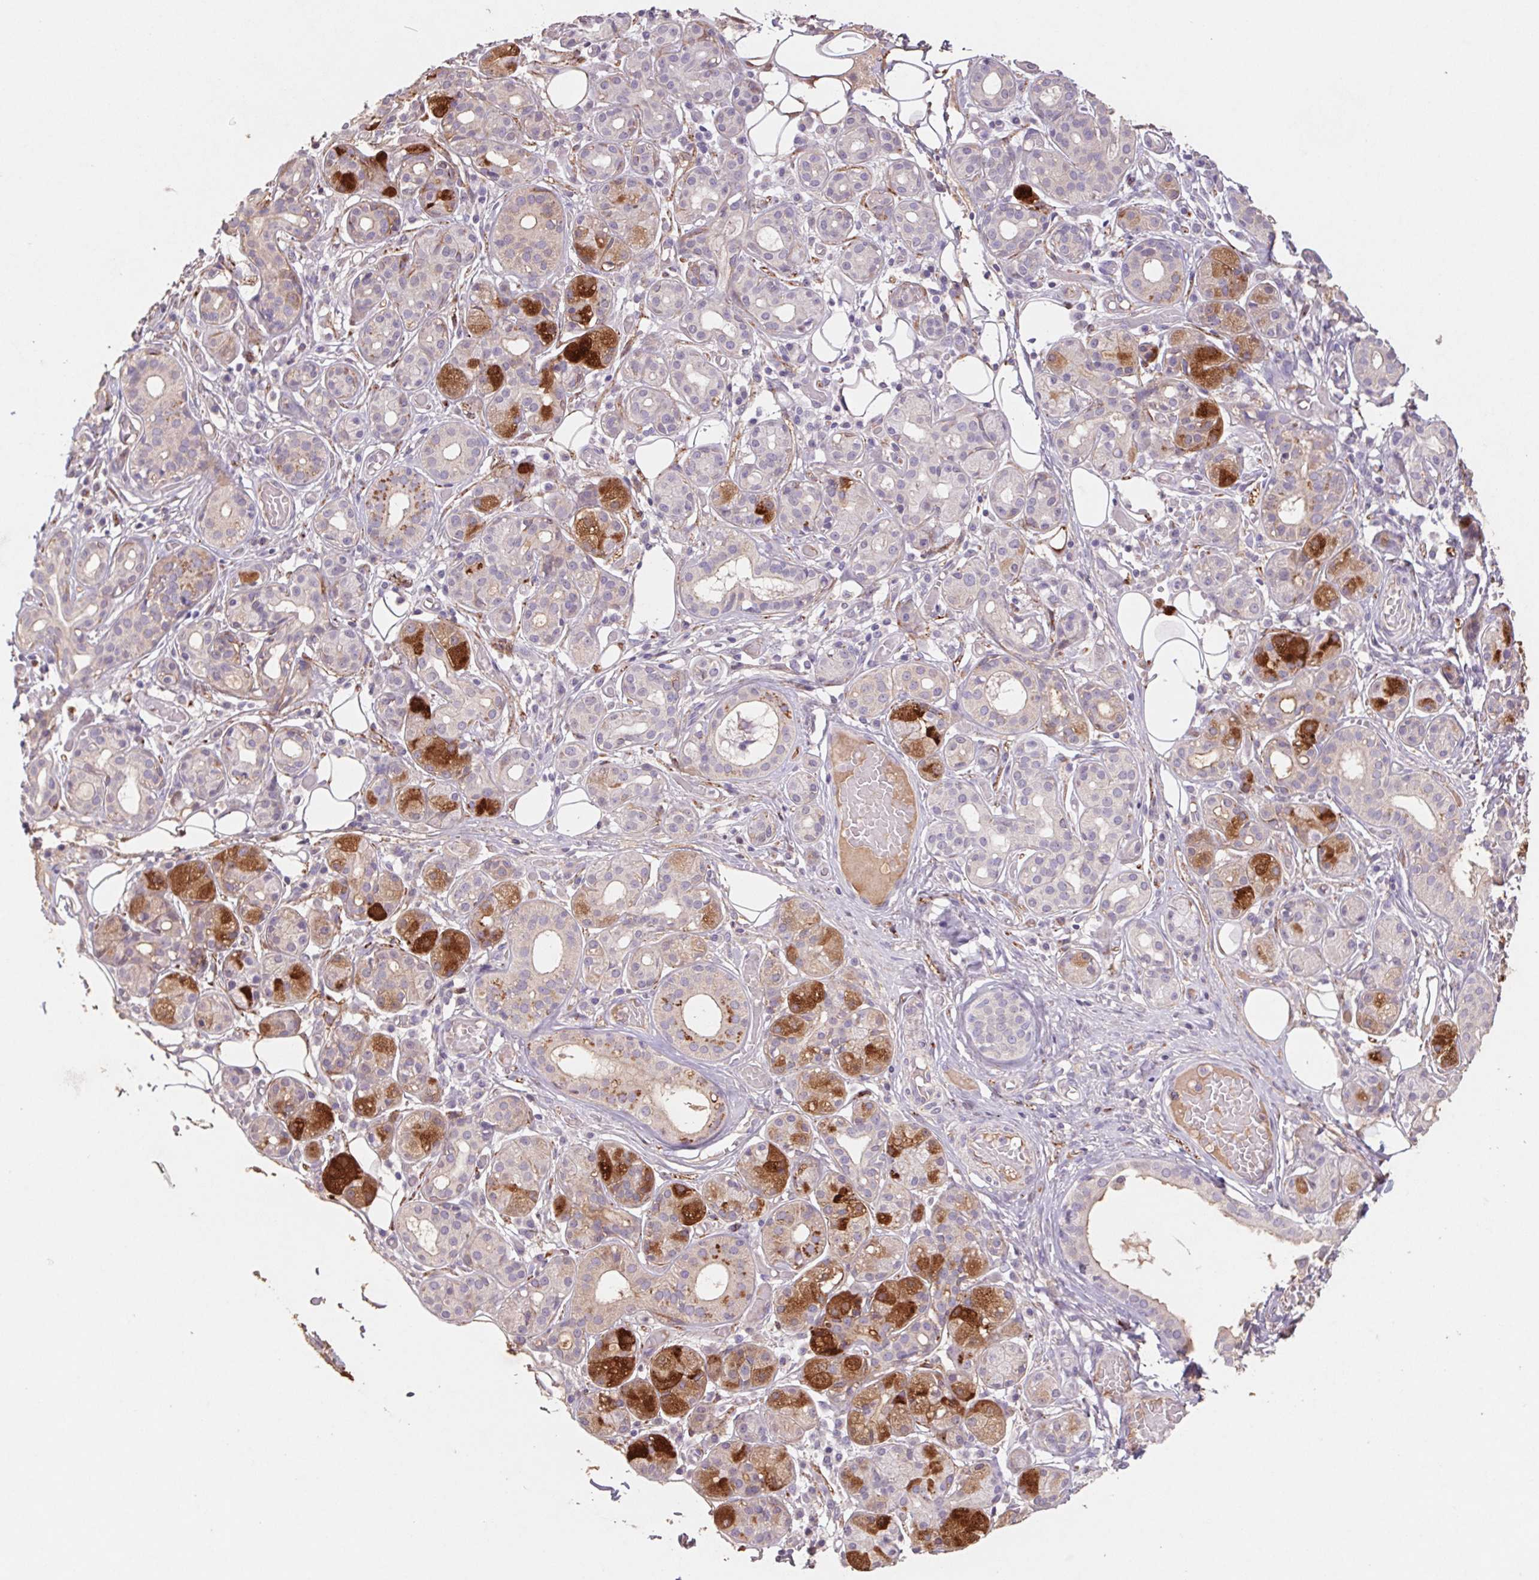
{"staining": {"intensity": "strong", "quantity": "25%-75%", "location": "cytoplasmic/membranous"}, "tissue": "salivary gland", "cell_type": "Glandular cells", "image_type": "normal", "snomed": [{"axis": "morphology", "description": "Normal tissue, NOS"}, {"axis": "topography", "description": "Salivary gland"}, {"axis": "topography", "description": "Peripheral nerve tissue"}], "caption": "DAB (3,3'-diaminobenzidine) immunohistochemical staining of unremarkable human salivary gland shows strong cytoplasmic/membranous protein positivity in approximately 25%-75% of glandular cells.", "gene": "GRM2", "patient": {"sex": "male", "age": 71}}